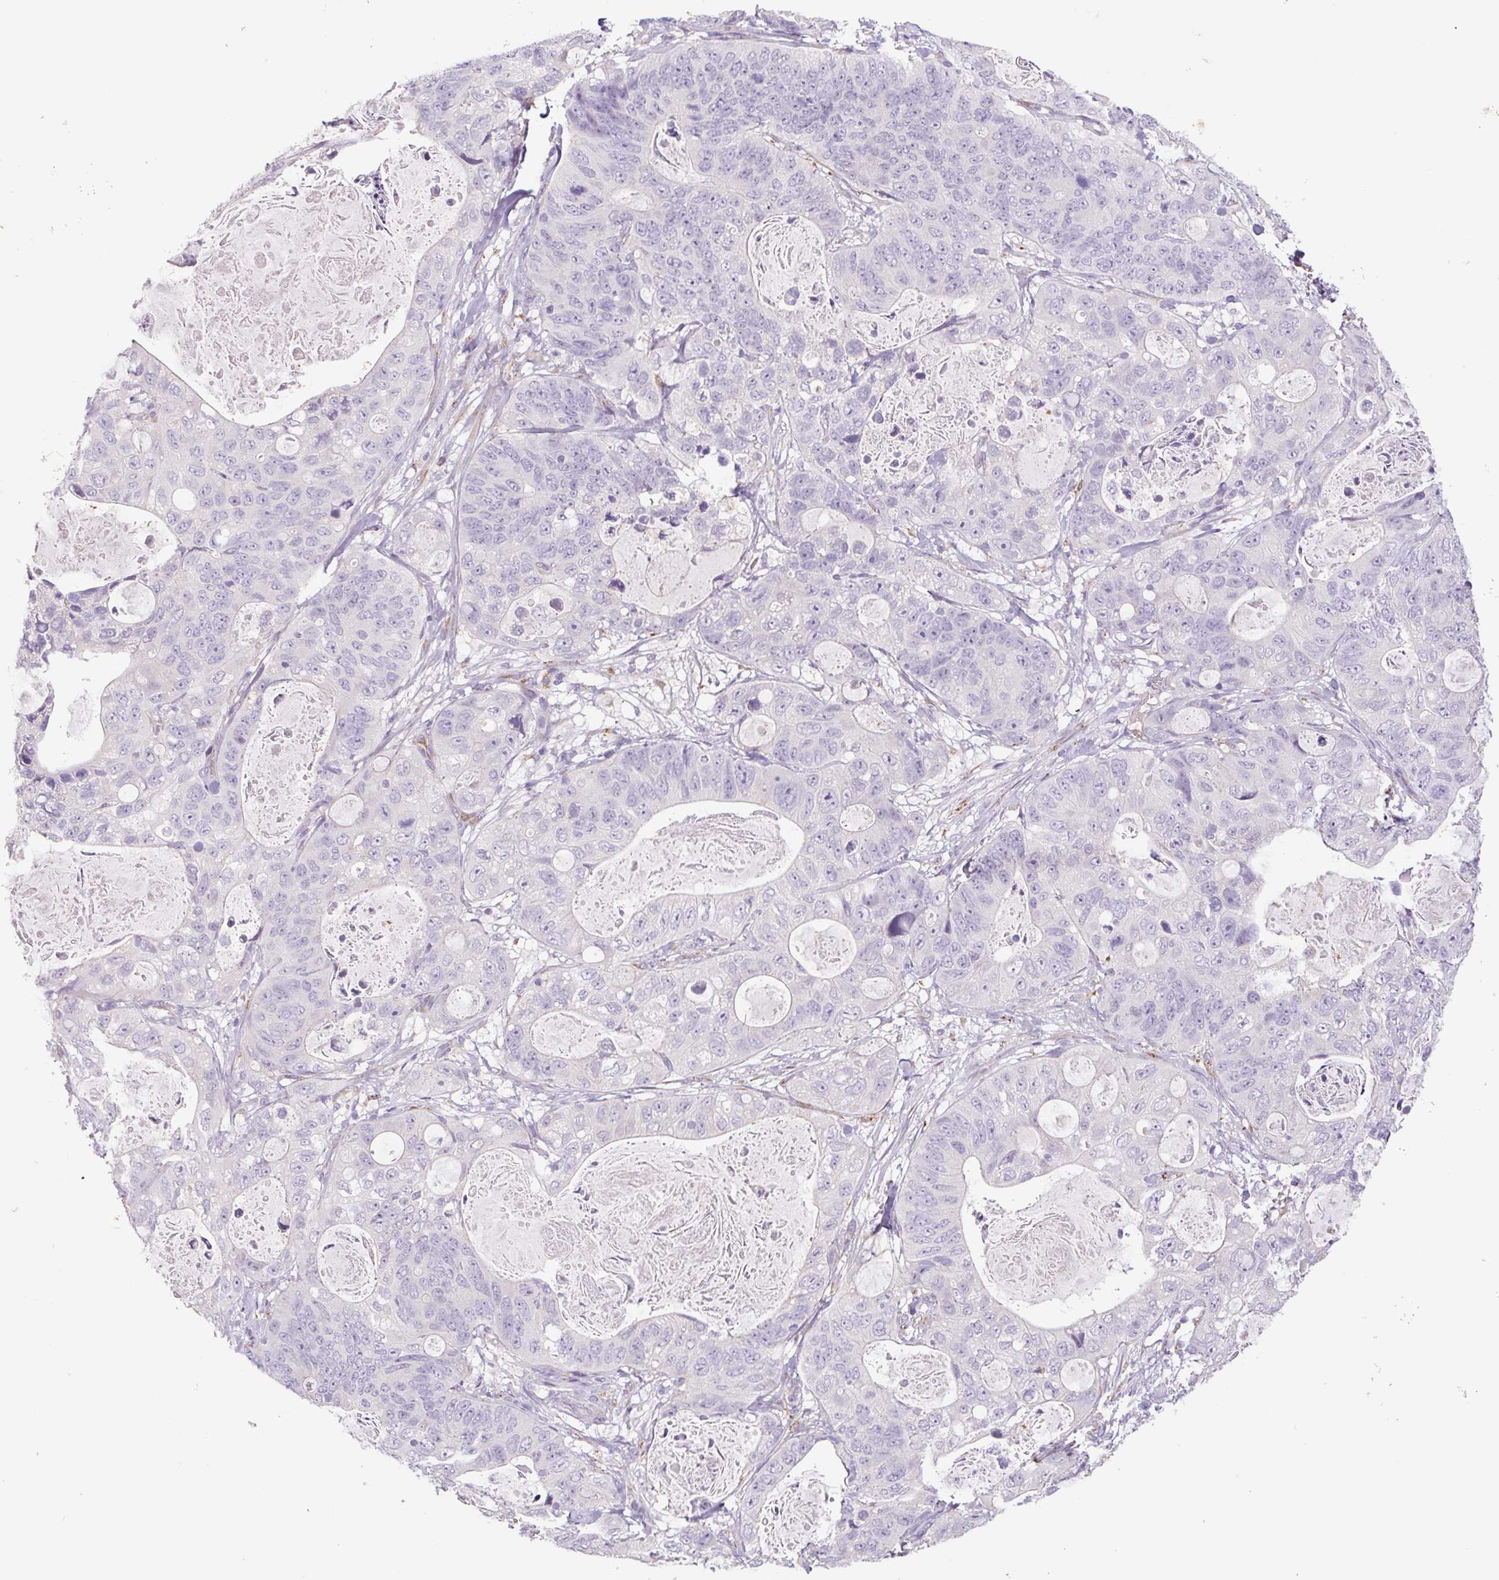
{"staining": {"intensity": "negative", "quantity": "none", "location": "none"}, "tissue": "stomach cancer", "cell_type": "Tumor cells", "image_type": "cancer", "snomed": [{"axis": "morphology", "description": "Normal tissue, NOS"}, {"axis": "morphology", "description": "Adenocarcinoma, NOS"}, {"axis": "topography", "description": "Stomach"}], "caption": "This image is of stomach cancer stained with immunohistochemistry to label a protein in brown with the nuclei are counter-stained blue. There is no positivity in tumor cells.", "gene": "IGFL3", "patient": {"sex": "female", "age": 89}}